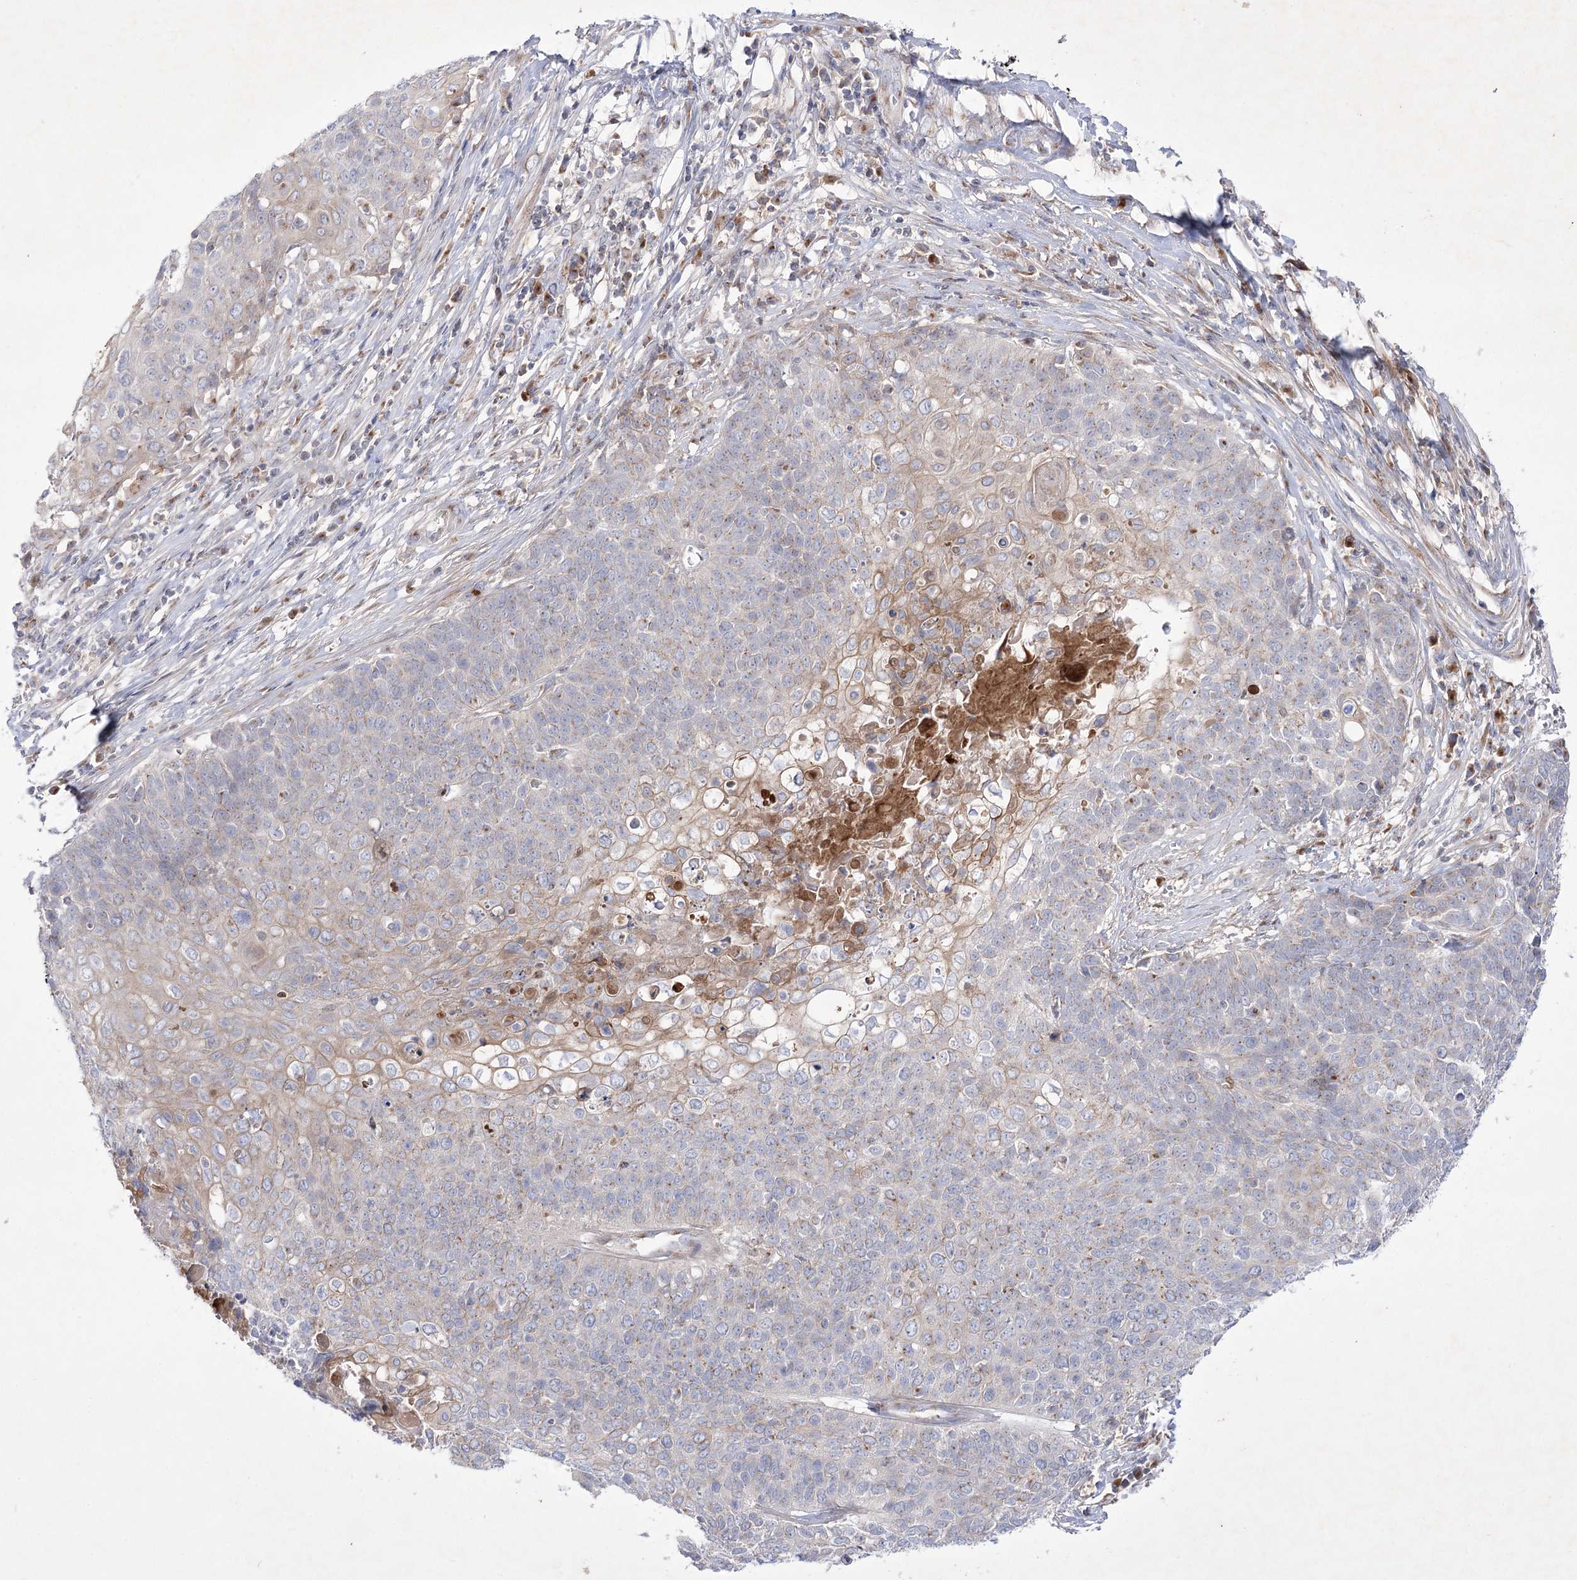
{"staining": {"intensity": "weak", "quantity": "25%-75%", "location": "cytoplasmic/membranous"}, "tissue": "cervical cancer", "cell_type": "Tumor cells", "image_type": "cancer", "snomed": [{"axis": "morphology", "description": "Squamous cell carcinoma, NOS"}, {"axis": "topography", "description": "Cervix"}], "caption": "Immunohistochemistry of human cervical cancer (squamous cell carcinoma) reveals low levels of weak cytoplasmic/membranous staining in approximately 25%-75% of tumor cells.", "gene": "GBF1", "patient": {"sex": "female", "age": 39}}